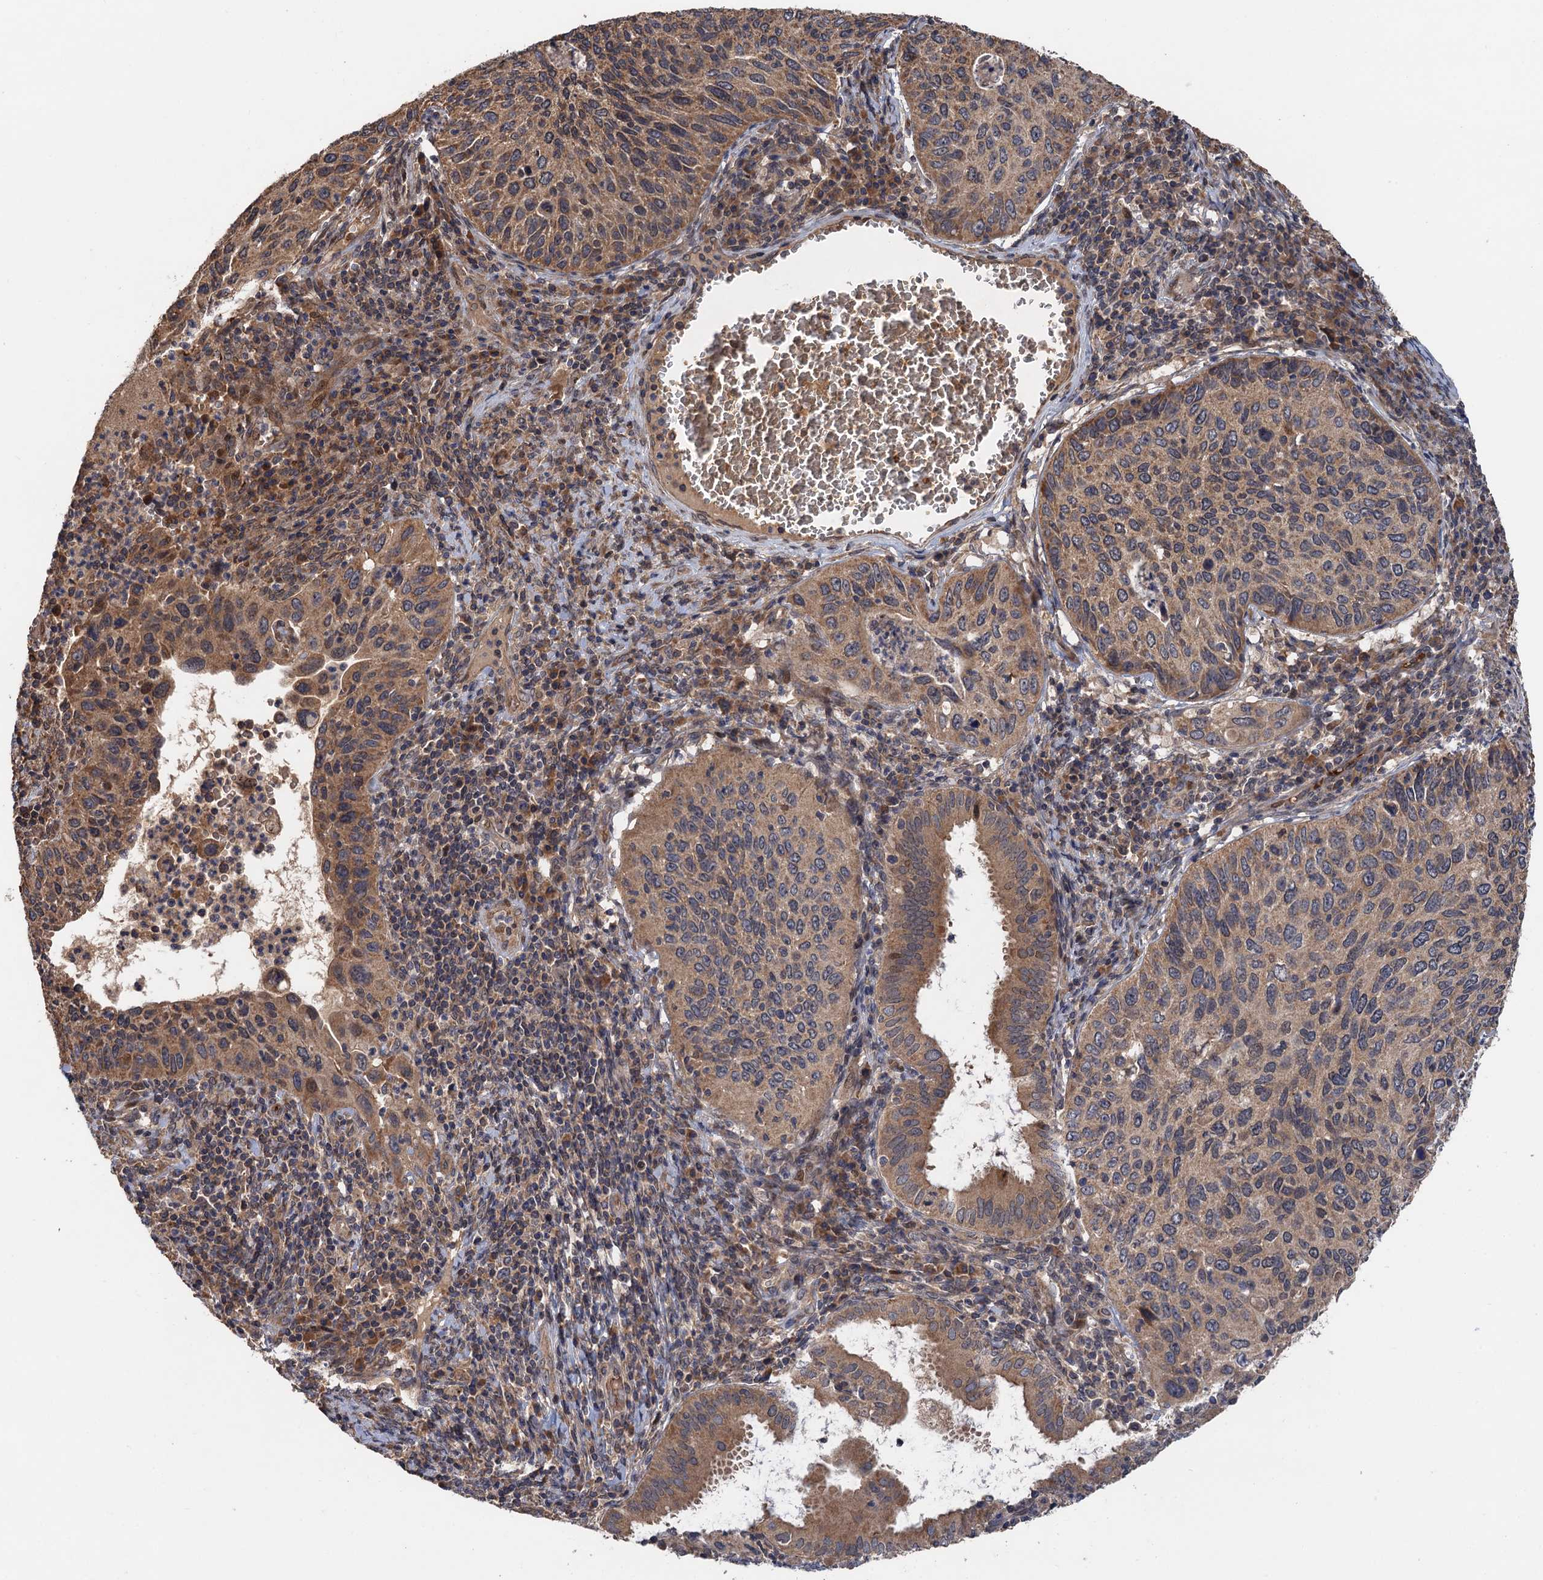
{"staining": {"intensity": "moderate", "quantity": "25%-75%", "location": "cytoplasmic/membranous"}, "tissue": "cervical cancer", "cell_type": "Tumor cells", "image_type": "cancer", "snomed": [{"axis": "morphology", "description": "Squamous cell carcinoma, NOS"}, {"axis": "topography", "description": "Cervix"}], "caption": "DAB immunohistochemical staining of human cervical squamous cell carcinoma reveals moderate cytoplasmic/membranous protein expression in approximately 25%-75% of tumor cells. Immunohistochemistry (ihc) stains the protein in brown and the nuclei are stained blue.", "gene": "SNX32", "patient": {"sex": "female", "age": 38}}